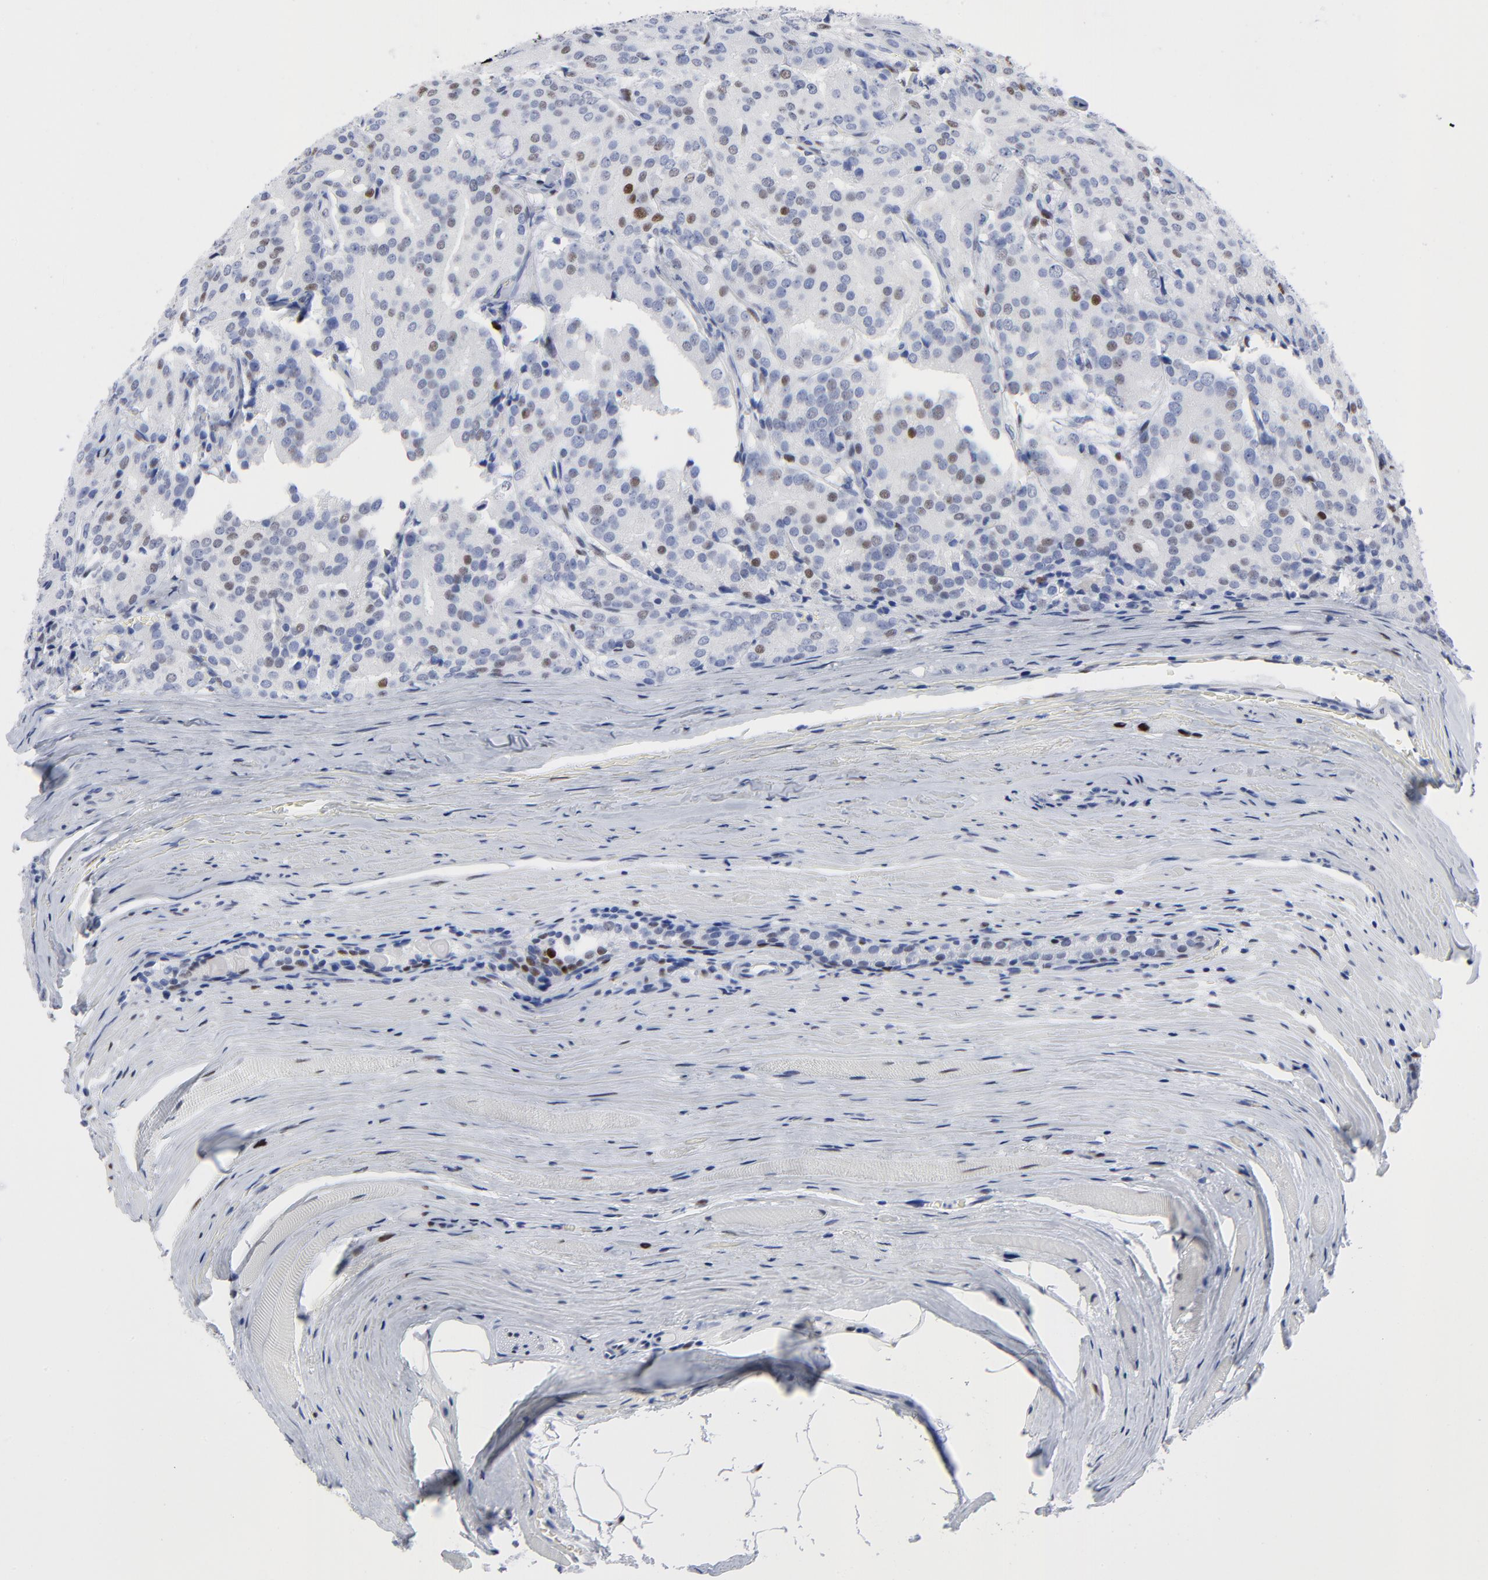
{"staining": {"intensity": "weak", "quantity": "<25%", "location": "nuclear"}, "tissue": "prostate cancer", "cell_type": "Tumor cells", "image_type": "cancer", "snomed": [{"axis": "morphology", "description": "Adenocarcinoma, Medium grade"}, {"axis": "topography", "description": "Prostate"}], "caption": "Human prostate cancer stained for a protein using immunohistochemistry (IHC) demonstrates no expression in tumor cells.", "gene": "JUN", "patient": {"sex": "male", "age": 72}}